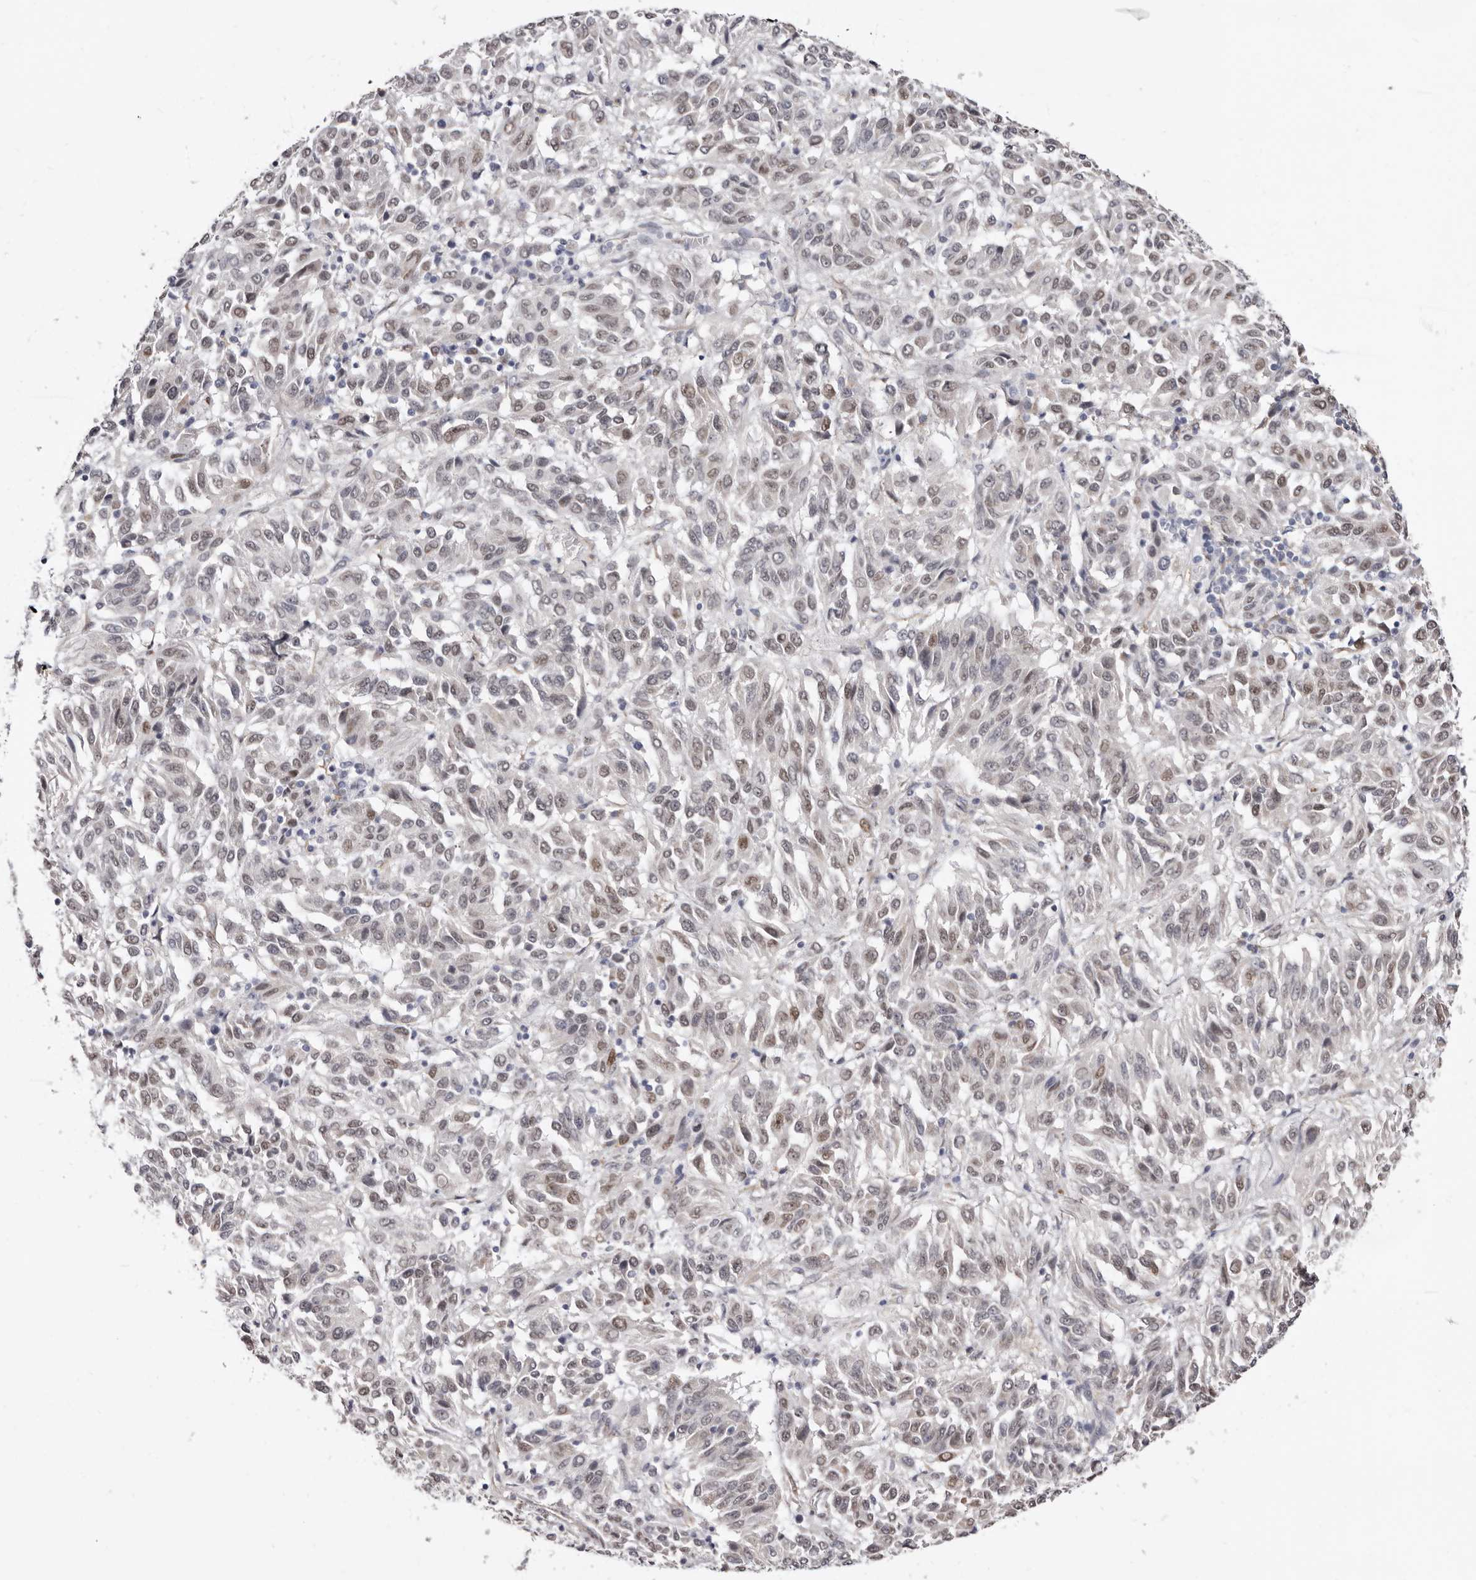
{"staining": {"intensity": "weak", "quantity": "<25%", "location": "nuclear"}, "tissue": "melanoma", "cell_type": "Tumor cells", "image_type": "cancer", "snomed": [{"axis": "morphology", "description": "Malignant melanoma, Metastatic site"}, {"axis": "topography", "description": "Lung"}], "caption": "Immunohistochemistry of human melanoma shows no positivity in tumor cells. The staining was performed using DAB (3,3'-diaminobenzidine) to visualize the protein expression in brown, while the nuclei were stained in blue with hematoxylin (Magnification: 20x).", "gene": "KHDRBS2", "patient": {"sex": "male", "age": 64}}